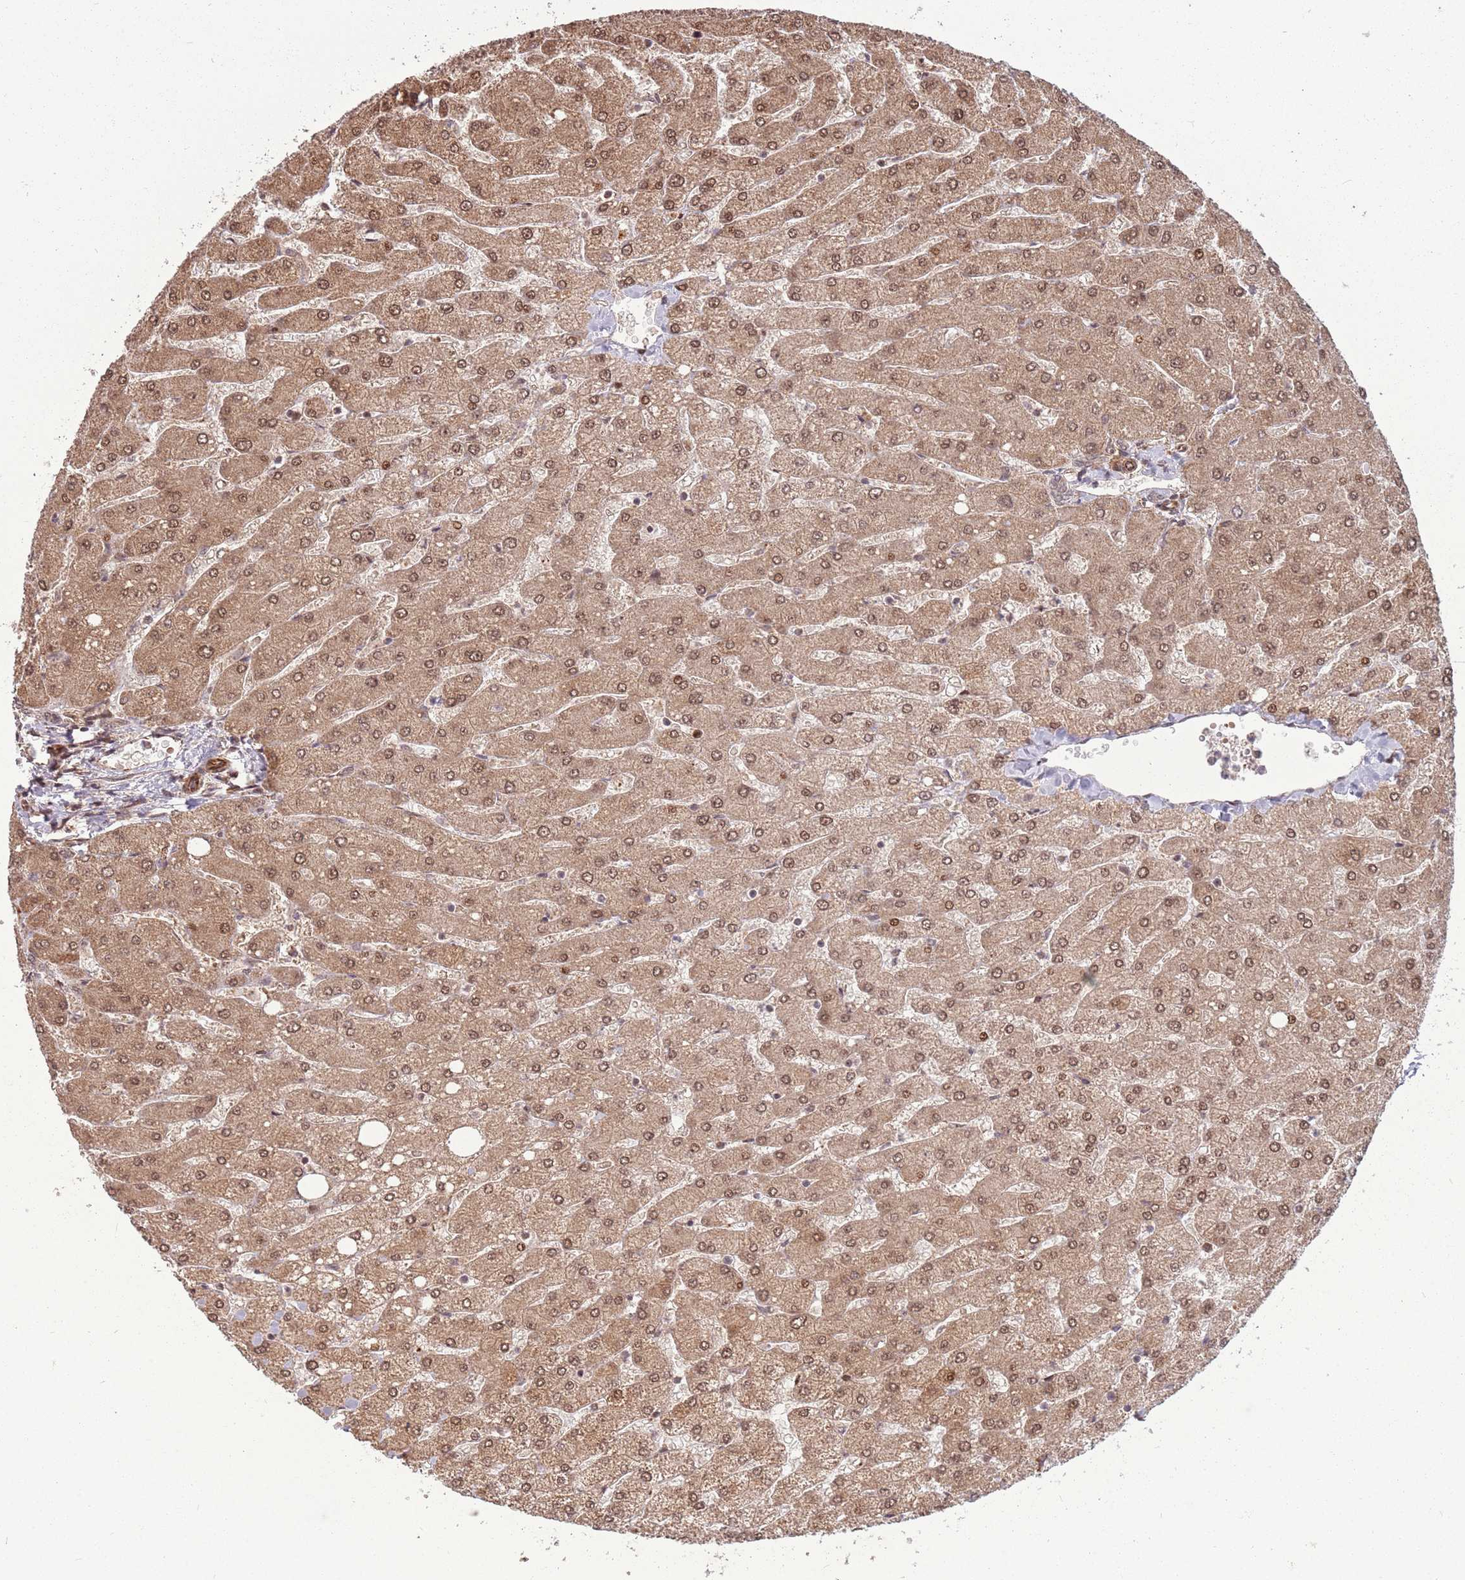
{"staining": {"intensity": "moderate", "quantity": ">75%", "location": "cytoplasmic/membranous,nuclear"}, "tissue": "liver", "cell_type": "Cholangiocytes", "image_type": "normal", "snomed": [{"axis": "morphology", "description": "Normal tissue, NOS"}, {"axis": "topography", "description": "Liver"}], "caption": "A medium amount of moderate cytoplasmic/membranous,nuclear positivity is present in approximately >75% of cholangiocytes in unremarkable liver.", "gene": "ADAMTS3", "patient": {"sex": "male", "age": 55}}